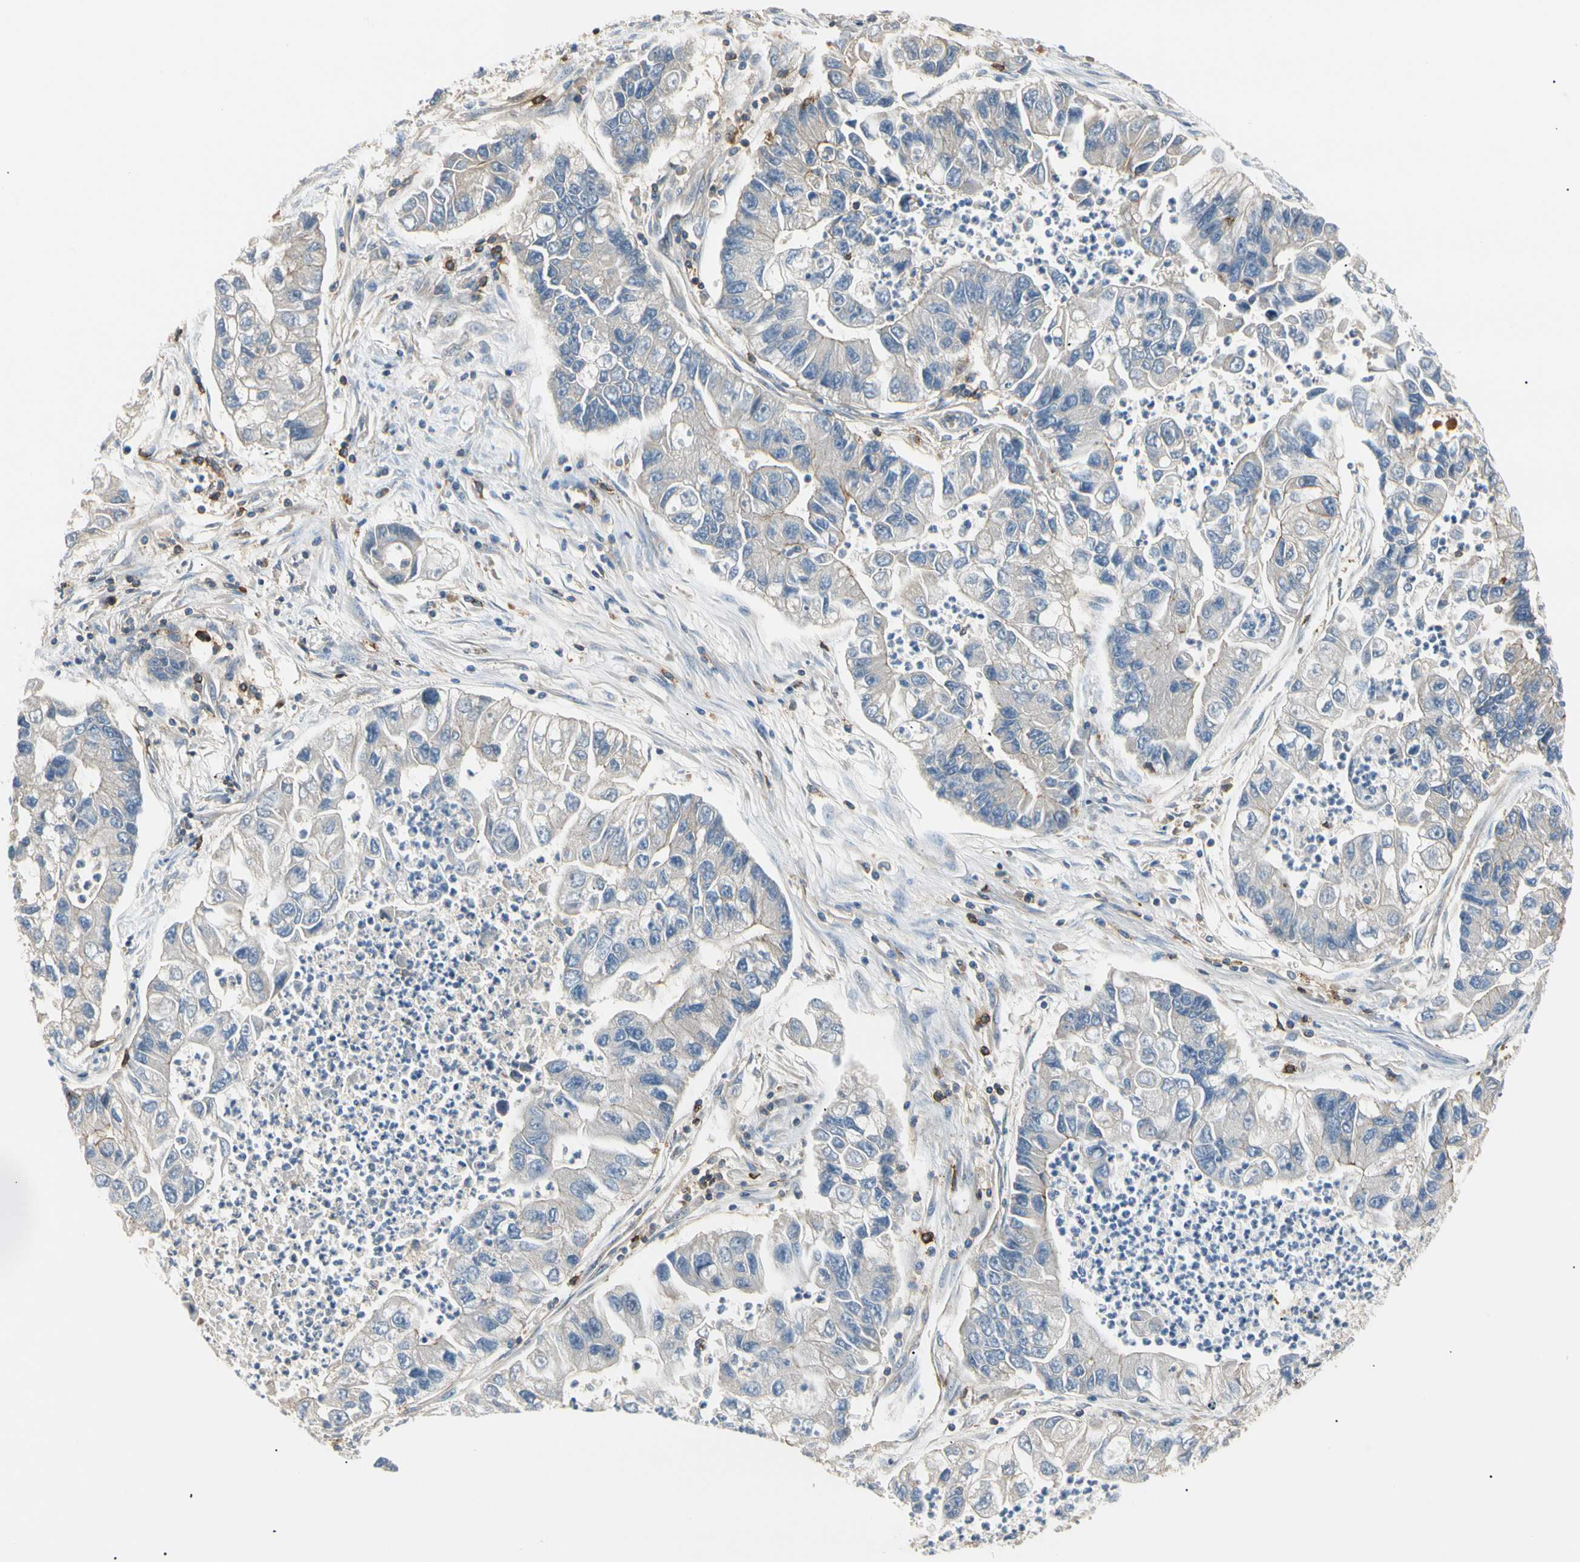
{"staining": {"intensity": "negative", "quantity": "none", "location": "none"}, "tissue": "lung cancer", "cell_type": "Tumor cells", "image_type": "cancer", "snomed": [{"axis": "morphology", "description": "Adenocarcinoma, NOS"}, {"axis": "topography", "description": "Lung"}], "caption": "The IHC histopathology image has no significant staining in tumor cells of lung adenocarcinoma tissue.", "gene": "TNFRSF18", "patient": {"sex": "female", "age": 51}}